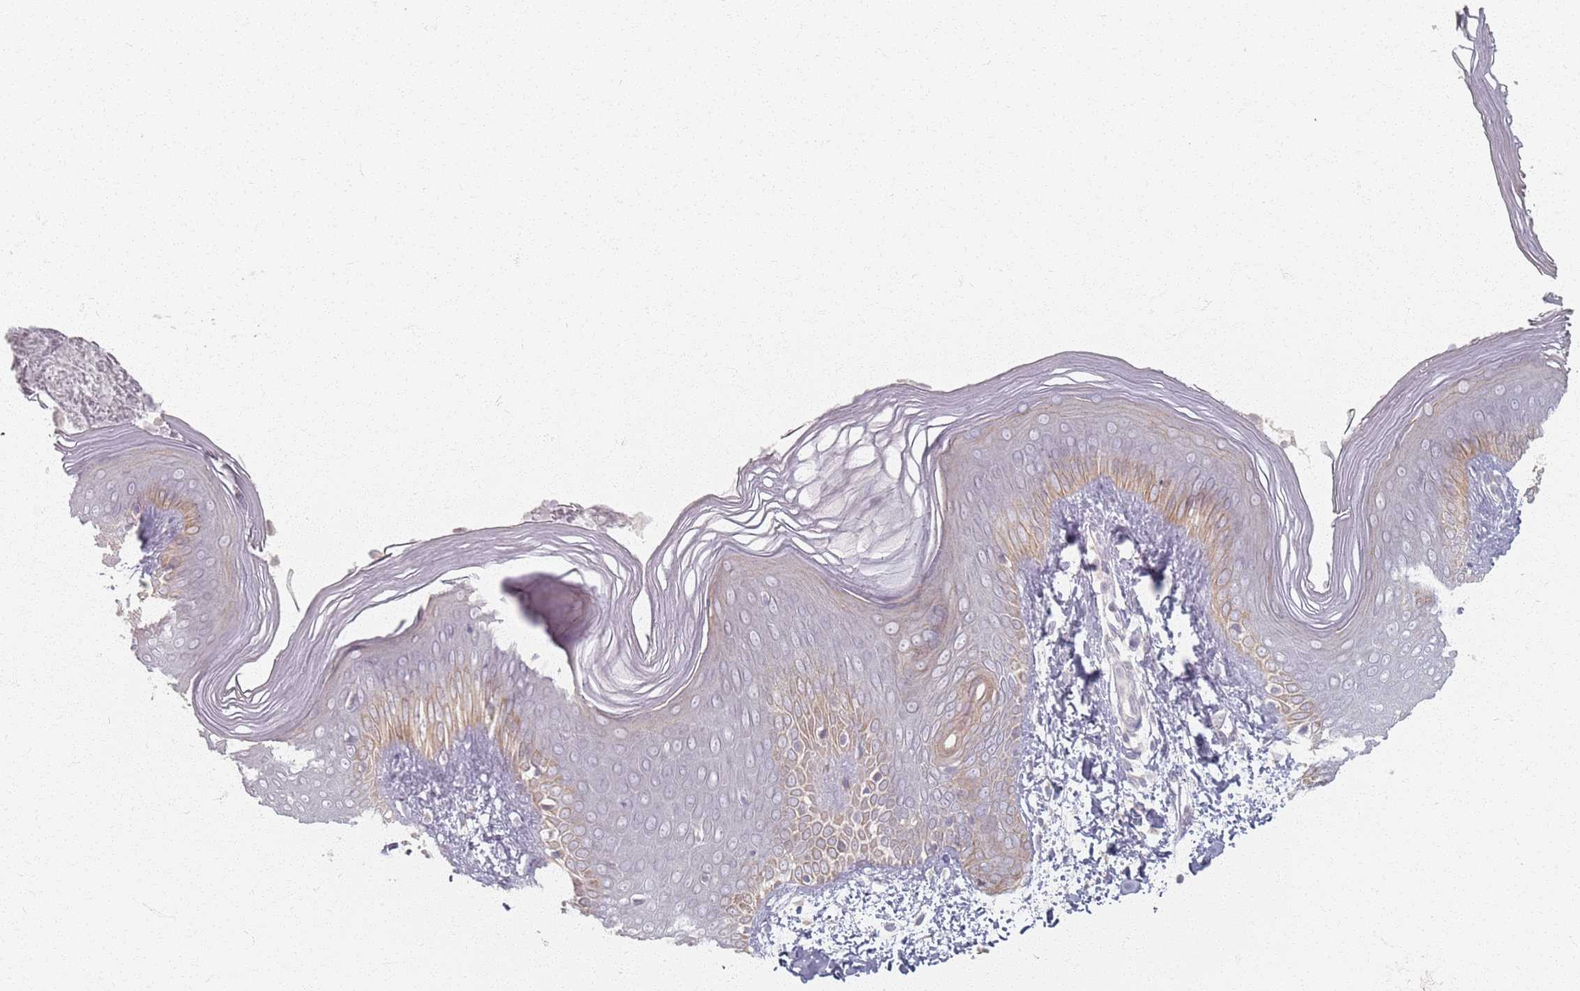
{"staining": {"intensity": "moderate", "quantity": "<25%", "location": "cytoplasmic/membranous"}, "tissue": "skin", "cell_type": "Epidermal cells", "image_type": "normal", "snomed": [{"axis": "morphology", "description": "Normal tissue, NOS"}, {"axis": "topography", "description": "Anal"}], "caption": "The histopathology image demonstrates immunohistochemical staining of normal skin. There is moderate cytoplasmic/membranous expression is appreciated in approximately <25% of epidermal cells.", "gene": "PKD2L2", "patient": {"sex": "female", "age": 40}}